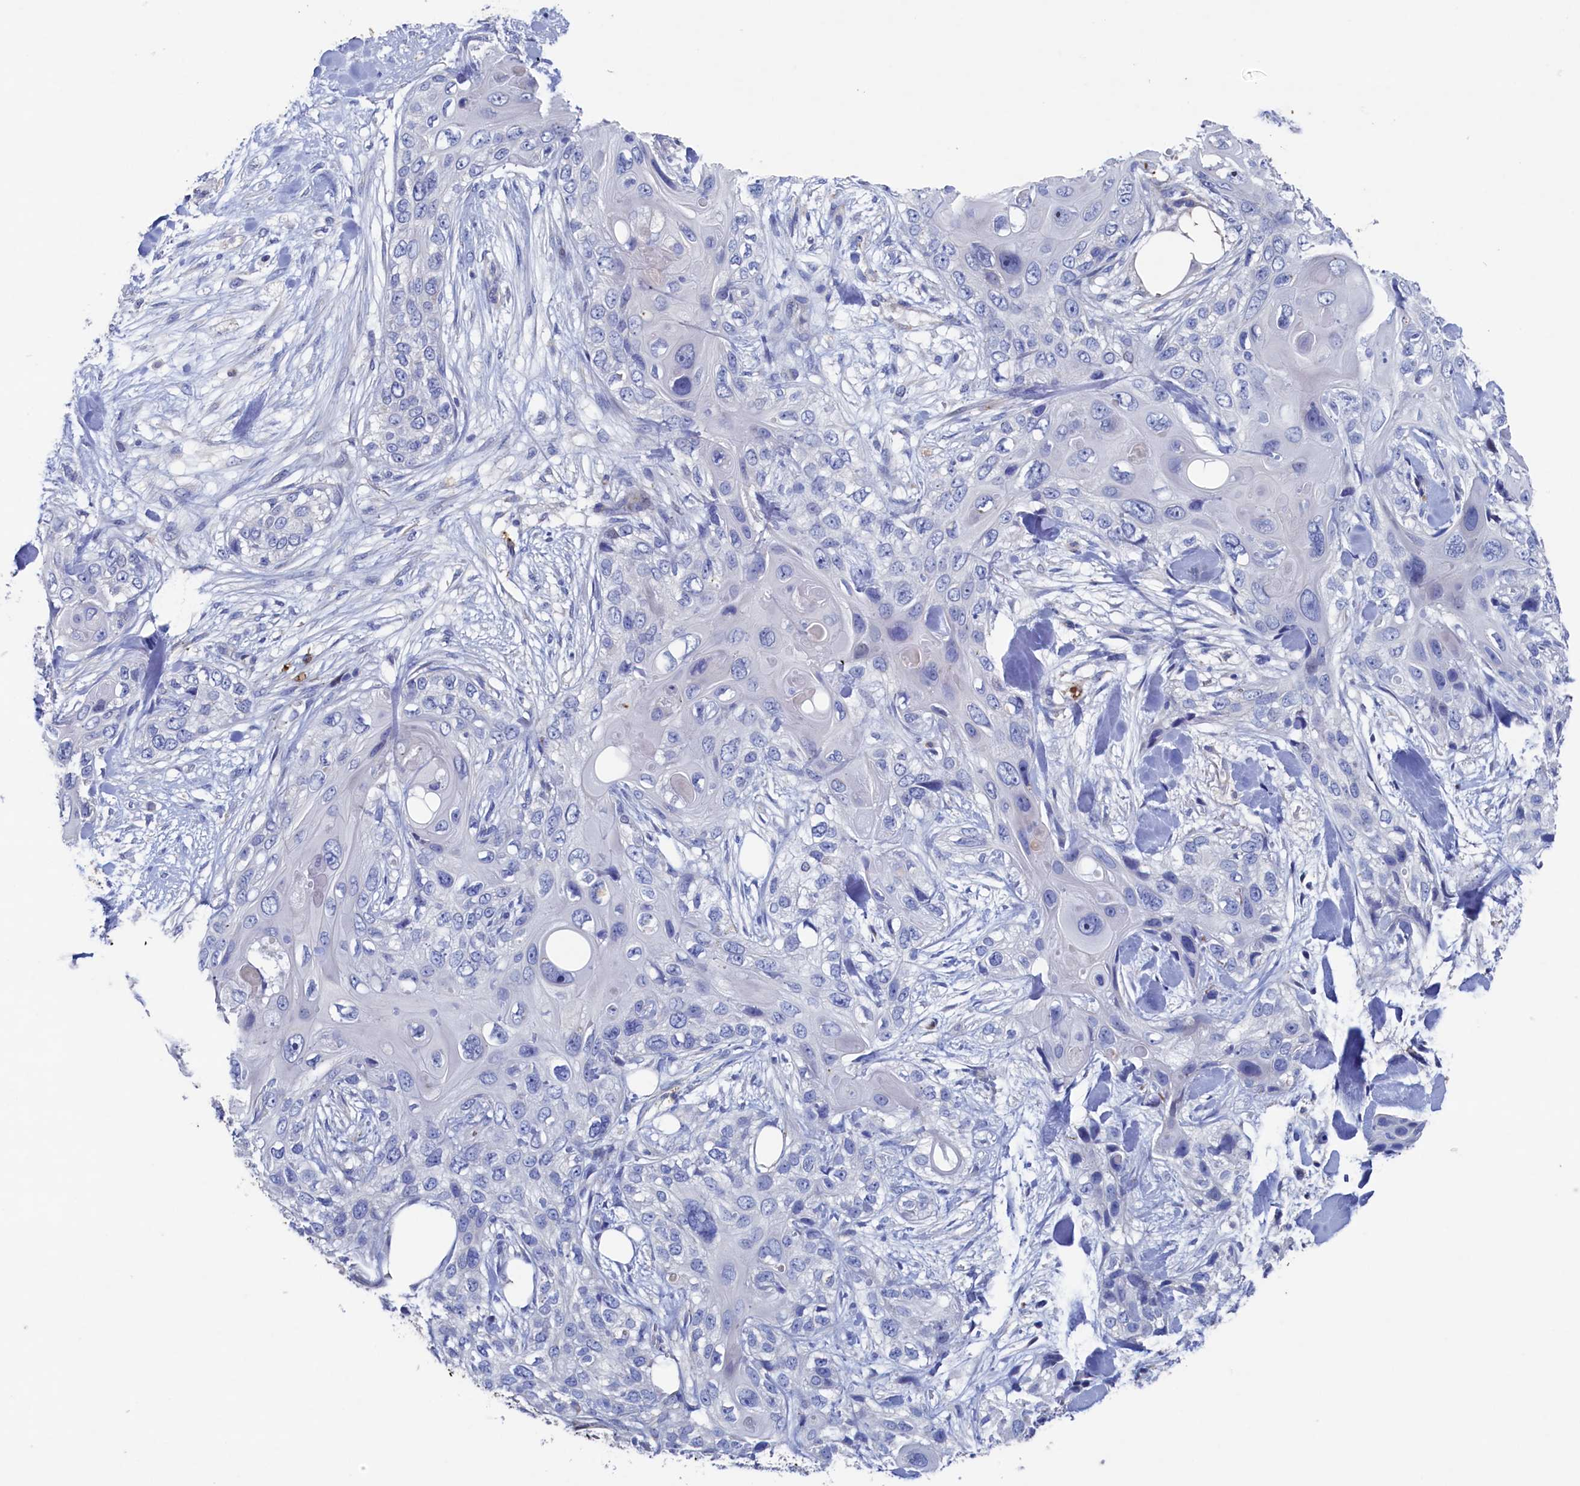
{"staining": {"intensity": "negative", "quantity": "none", "location": "none"}, "tissue": "skin cancer", "cell_type": "Tumor cells", "image_type": "cancer", "snomed": [{"axis": "morphology", "description": "Normal tissue, NOS"}, {"axis": "morphology", "description": "Squamous cell carcinoma, NOS"}, {"axis": "topography", "description": "Skin"}], "caption": "There is no significant expression in tumor cells of skin squamous cell carcinoma.", "gene": "CBLIF", "patient": {"sex": "male", "age": 72}}